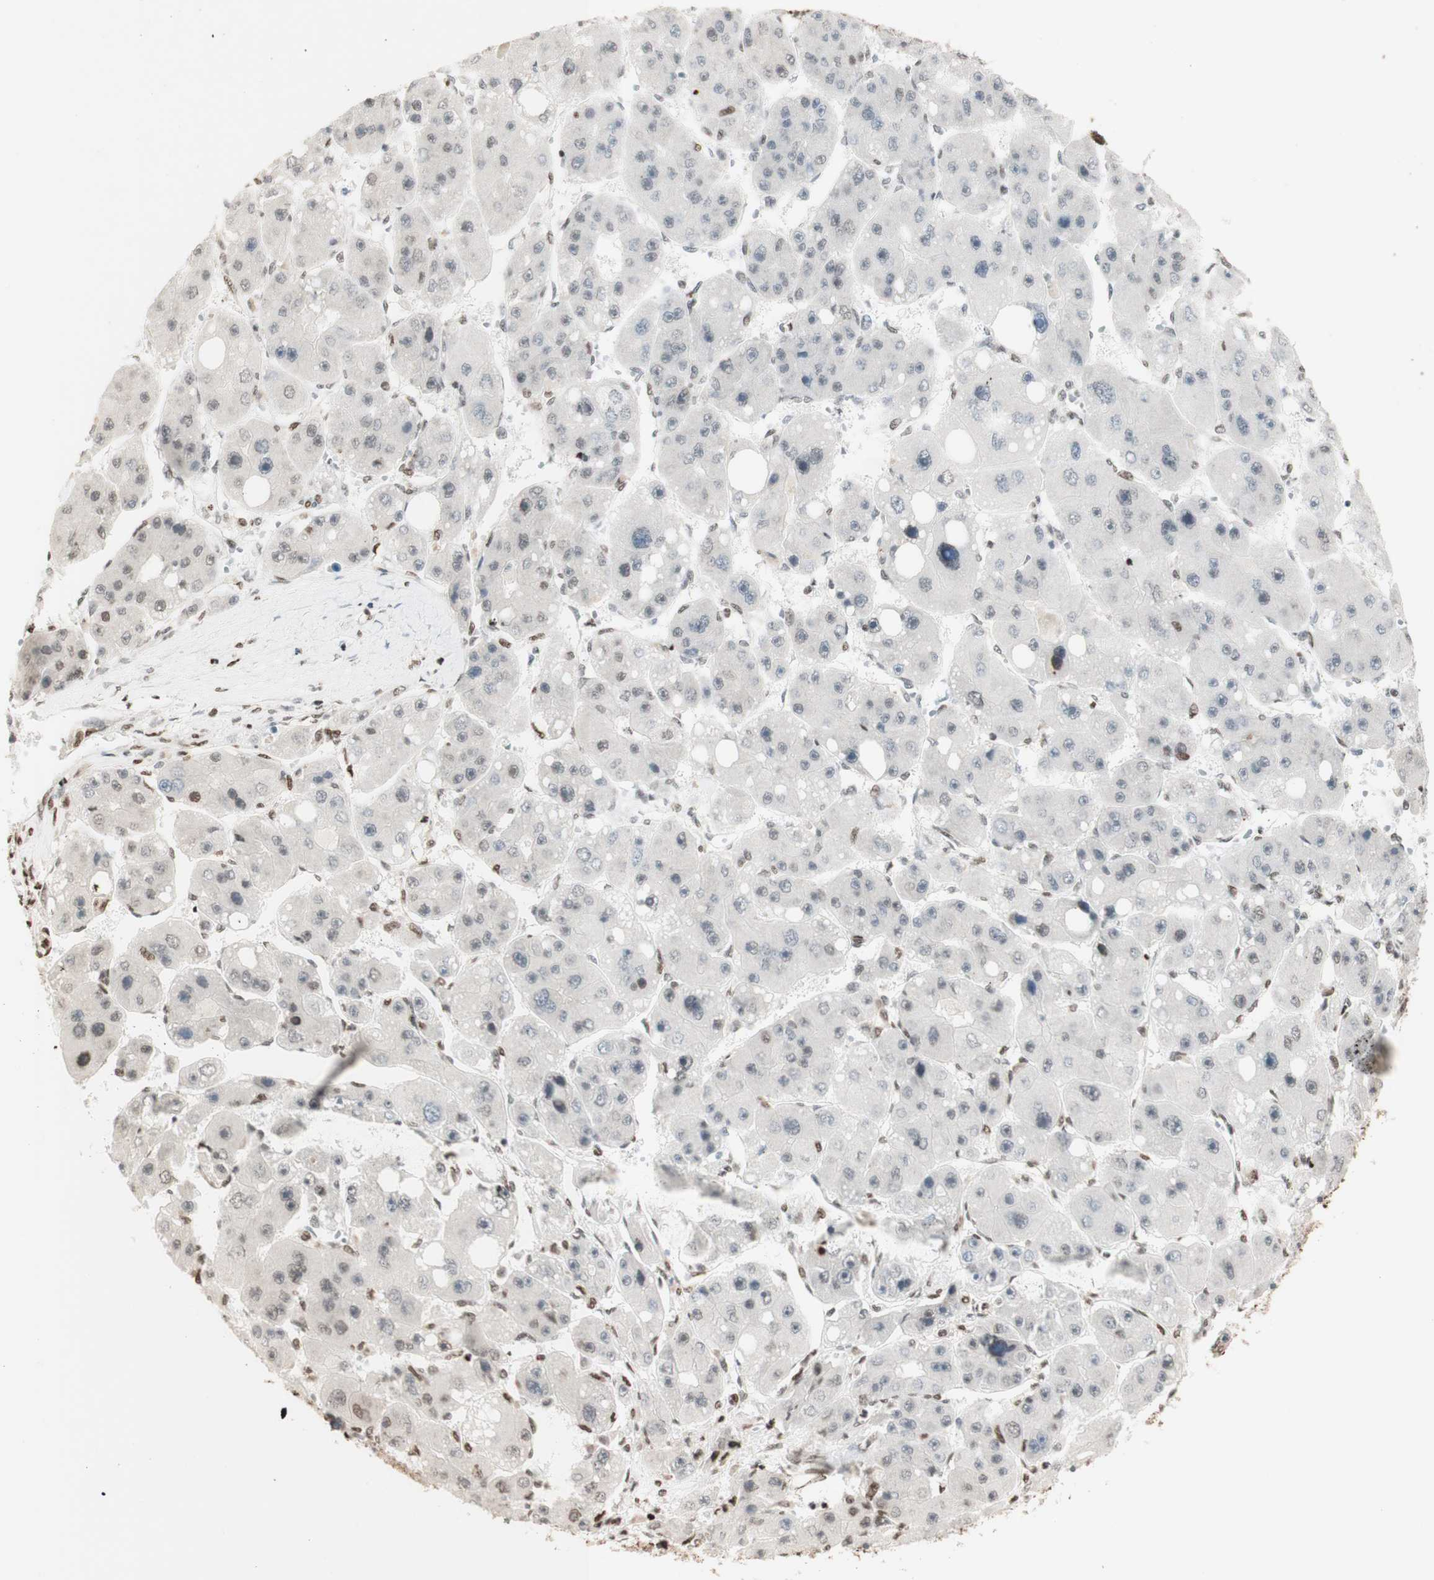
{"staining": {"intensity": "negative", "quantity": "none", "location": "none"}, "tissue": "liver cancer", "cell_type": "Tumor cells", "image_type": "cancer", "snomed": [{"axis": "morphology", "description": "Carcinoma, Hepatocellular, NOS"}, {"axis": "topography", "description": "Liver"}], "caption": "Immunohistochemical staining of human liver cancer displays no significant positivity in tumor cells.", "gene": "HNRNPA2B1", "patient": {"sex": "female", "age": 61}}